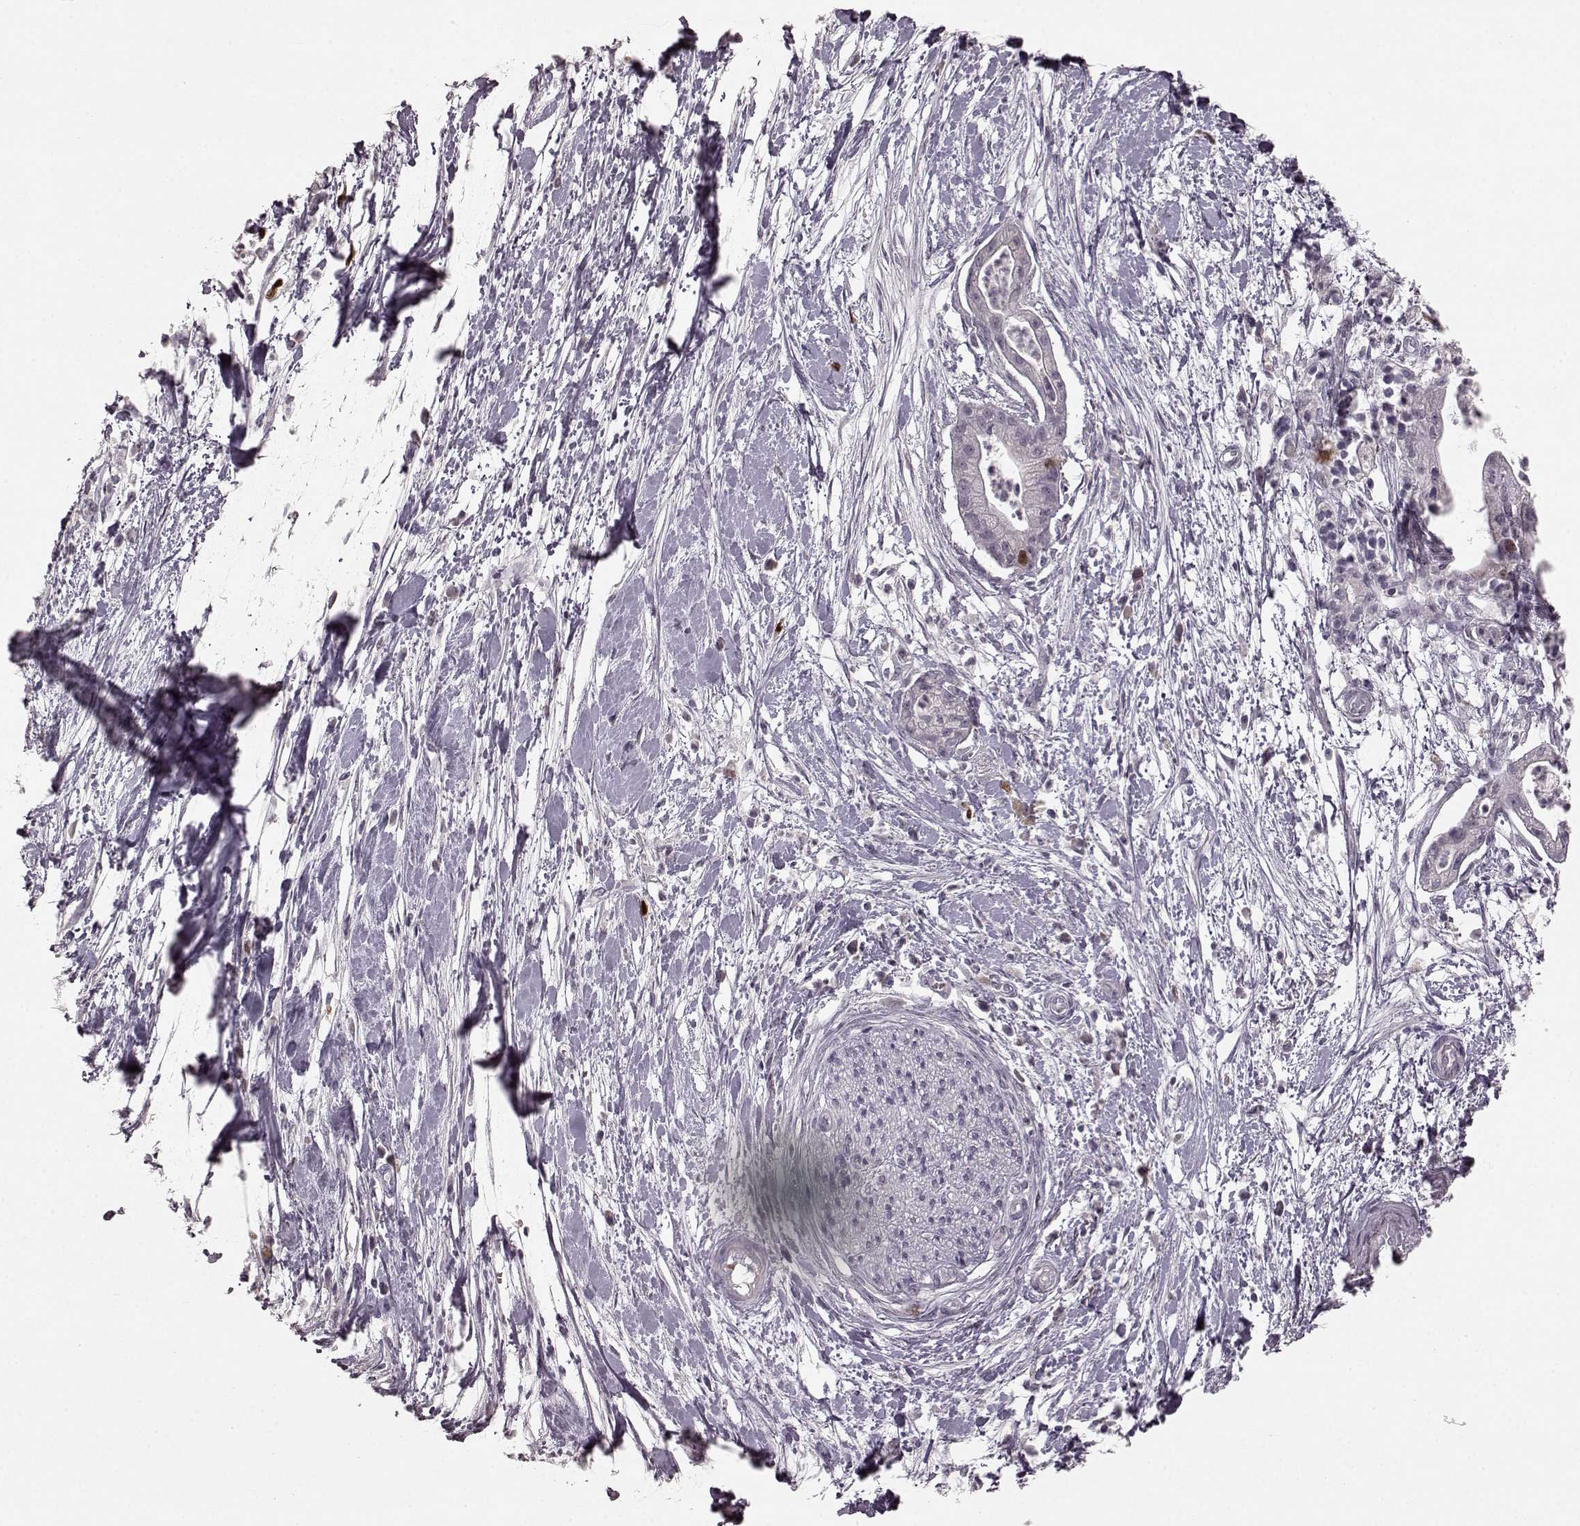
{"staining": {"intensity": "moderate", "quantity": "<25%", "location": "nuclear"}, "tissue": "pancreatic cancer", "cell_type": "Tumor cells", "image_type": "cancer", "snomed": [{"axis": "morphology", "description": "Normal tissue, NOS"}, {"axis": "morphology", "description": "Adenocarcinoma, NOS"}, {"axis": "topography", "description": "Lymph node"}, {"axis": "topography", "description": "Pancreas"}], "caption": "Human pancreatic adenocarcinoma stained with a protein marker exhibits moderate staining in tumor cells.", "gene": "CCNA2", "patient": {"sex": "female", "age": 58}}